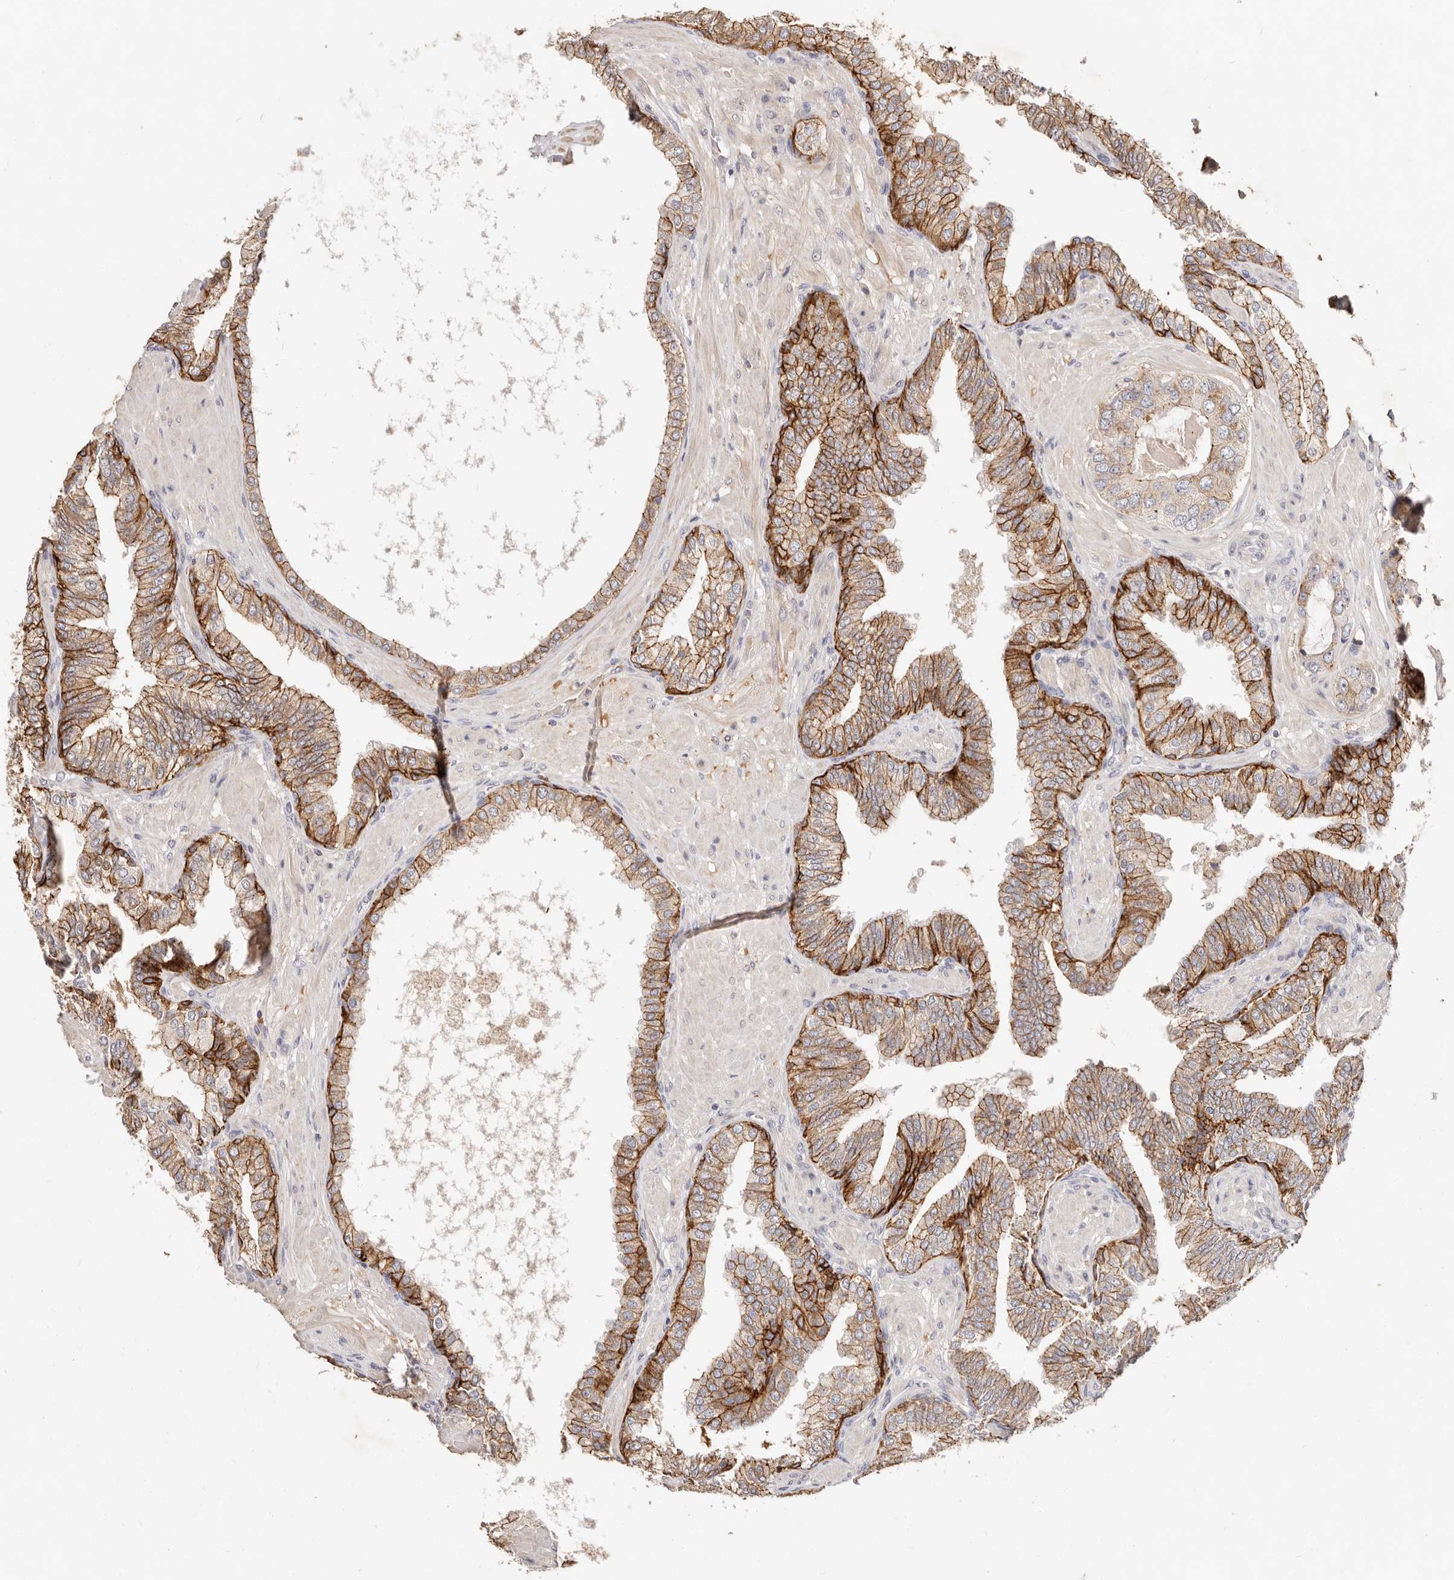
{"staining": {"intensity": "strong", "quantity": "25%-75%", "location": "cytoplasmic/membranous"}, "tissue": "prostate cancer", "cell_type": "Tumor cells", "image_type": "cancer", "snomed": [{"axis": "morphology", "description": "Adenocarcinoma, High grade"}, {"axis": "topography", "description": "Prostate"}], "caption": "Strong cytoplasmic/membranous expression for a protein is identified in approximately 25%-75% of tumor cells of prostate cancer using IHC.", "gene": "CXADR", "patient": {"sex": "male", "age": 59}}